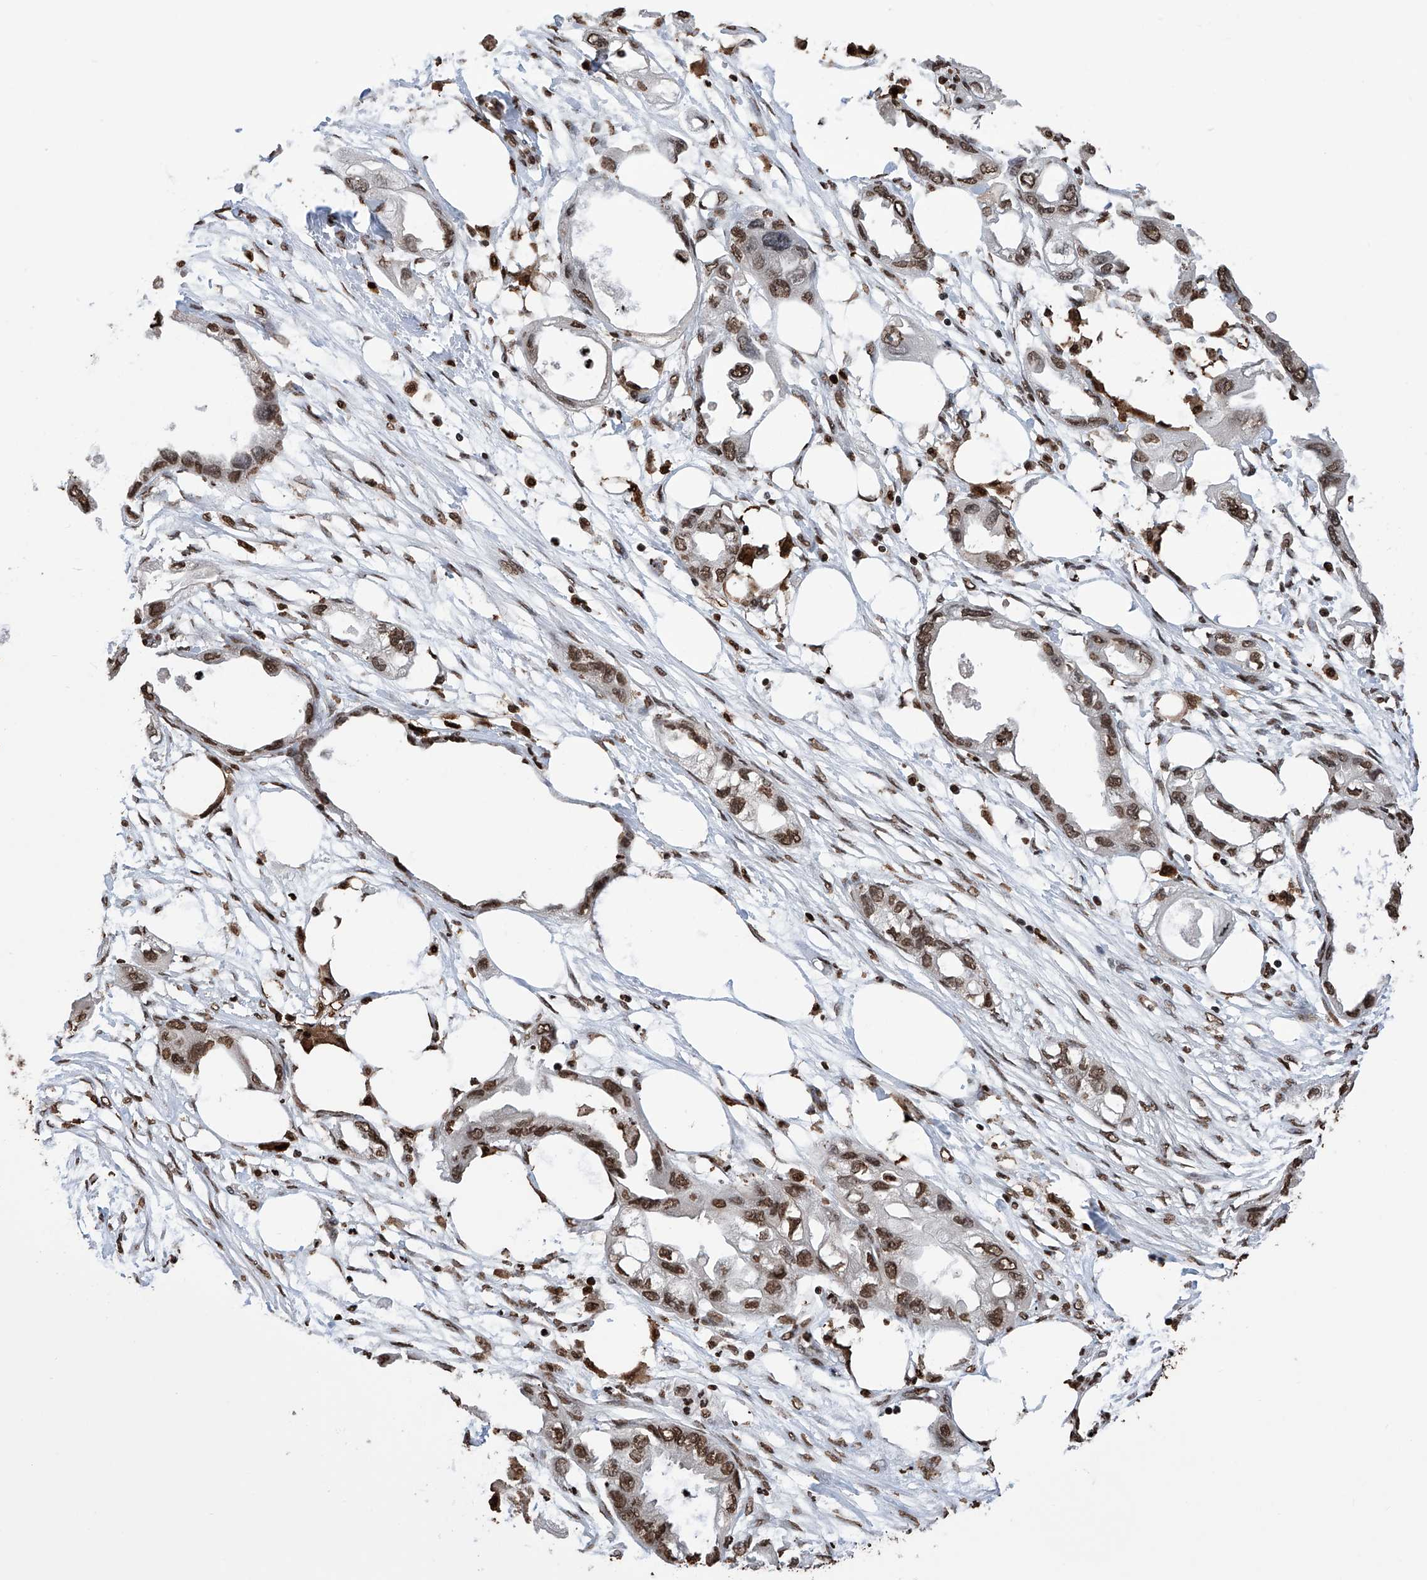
{"staining": {"intensity": "moderate", "quantity": ">75%", "location": "nuclear"}, "tissue": "endometrial cancer", "cell_type": "Tumor cells", "image_type": "cancer", "snomed": [{"axis": "morphology", "description": "Adenocarcinoma, NOS"}, {"axis": "morphology", "description": "Adenocarcinoma, metastatic, NOS"}, {"axis": "topography", "description": "Adipose tissue"}, {"axis": "topography", "description": "Endometrium"}], "caption": "Endometrial cancer (metastatic adenocarcinoma) tissue displays moderate nuclear expression in approximately >75% of tumor cells, visualized by immunohistochemistry. The protein of interest is shown in brown color, while the nuclei are stained blue.", "gene": "CFAP410", "patient": {"sex": "female", "age": 67}}